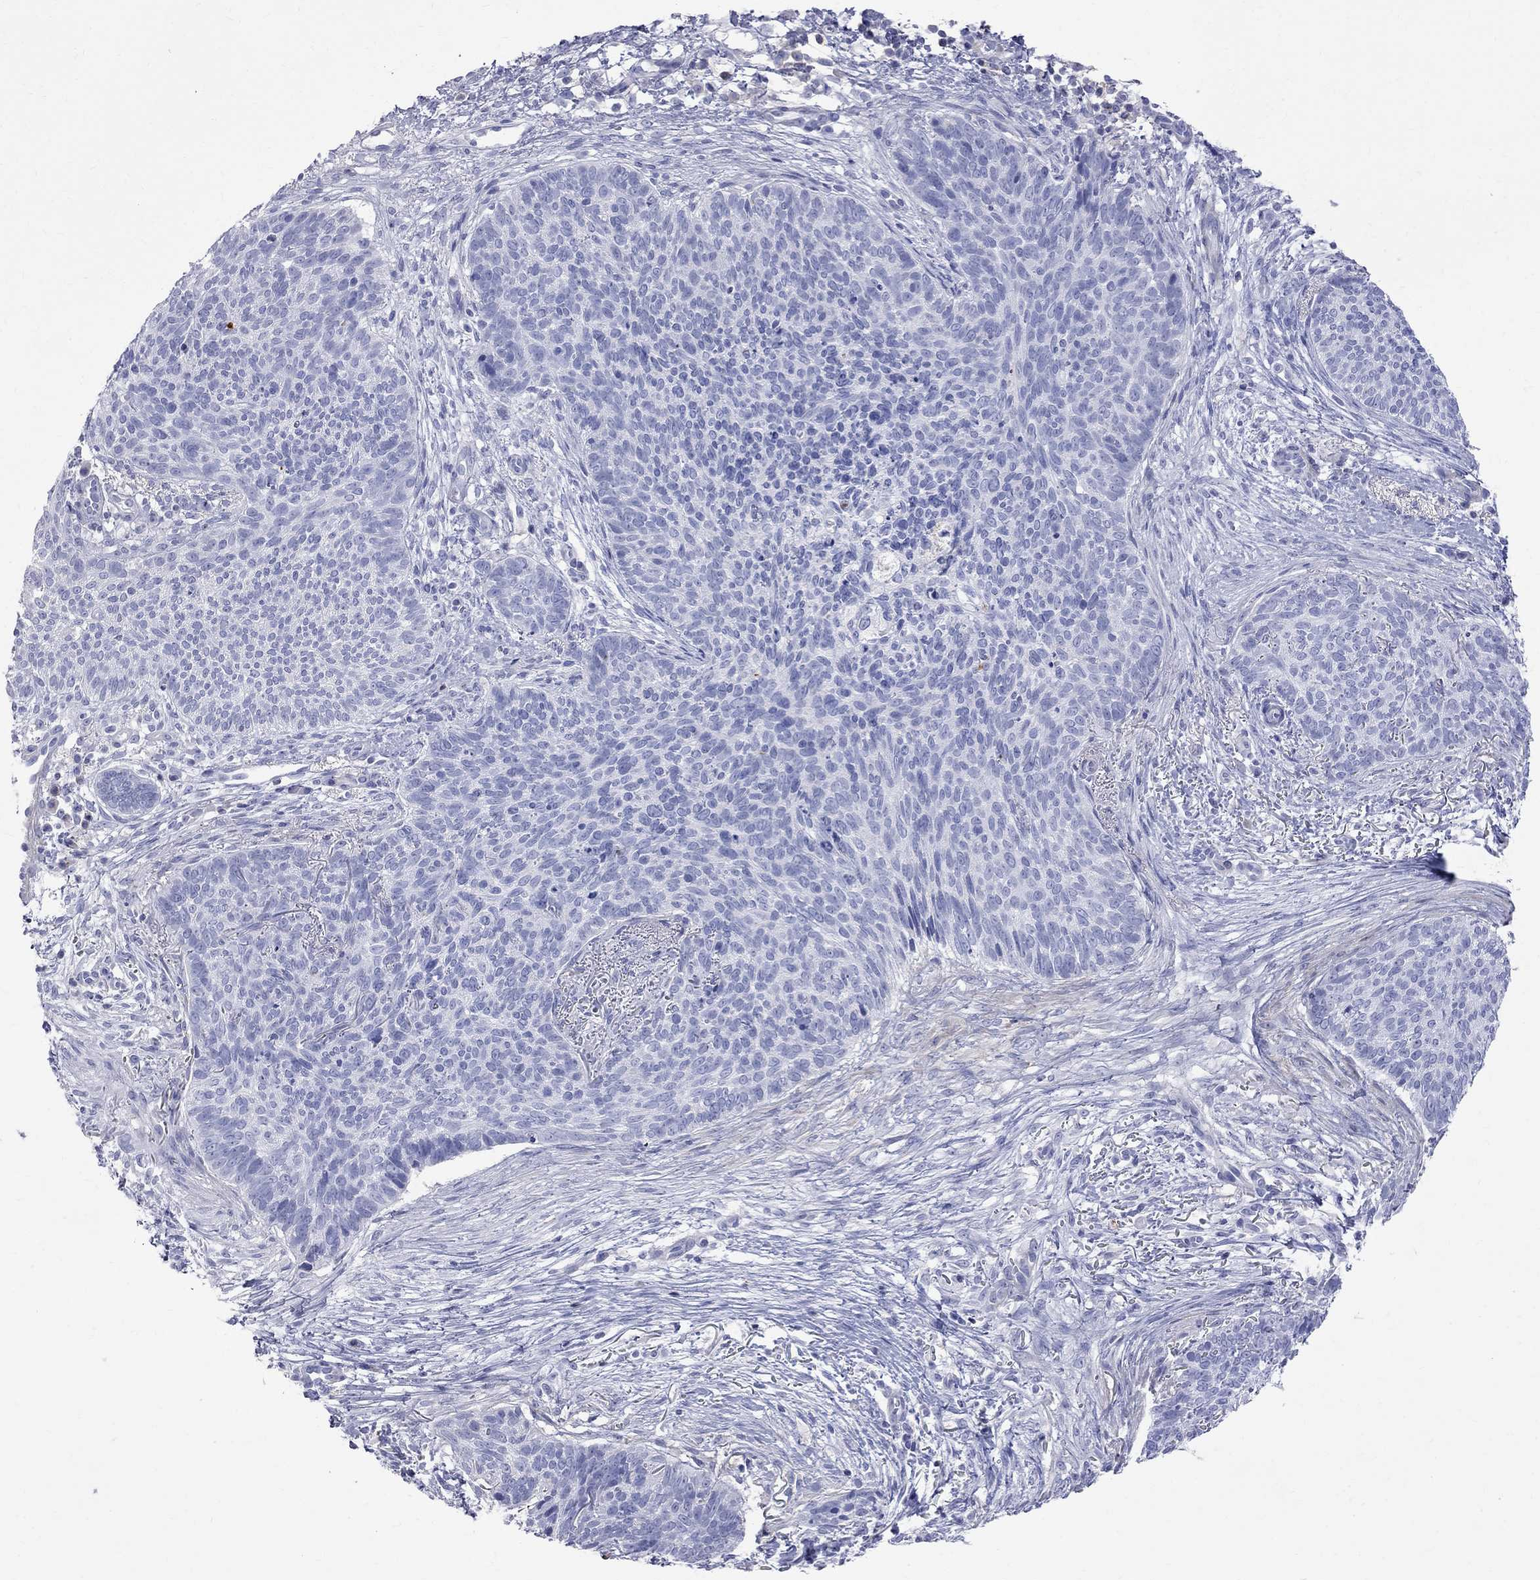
{"staining": {"intensity": "negative", "quantity": "none", "location": "none"}, "tissue": "skin cancer", "cell_type": "Tumor cells", "image_type": "cancer", "snomed": [{"axis": "morphology", "description": "Basal cell carcinoma"}, {"axis": "topography", "description": "Skin"}], "caption": "Immunohistochemistry (IHC) micrograph of human skin basal cell carcinoma stained for a protein (brown), which demonstrates no staining in tumor cells.", "gene": "S100A3", "patient": {"sex": "male", "age": 64}}